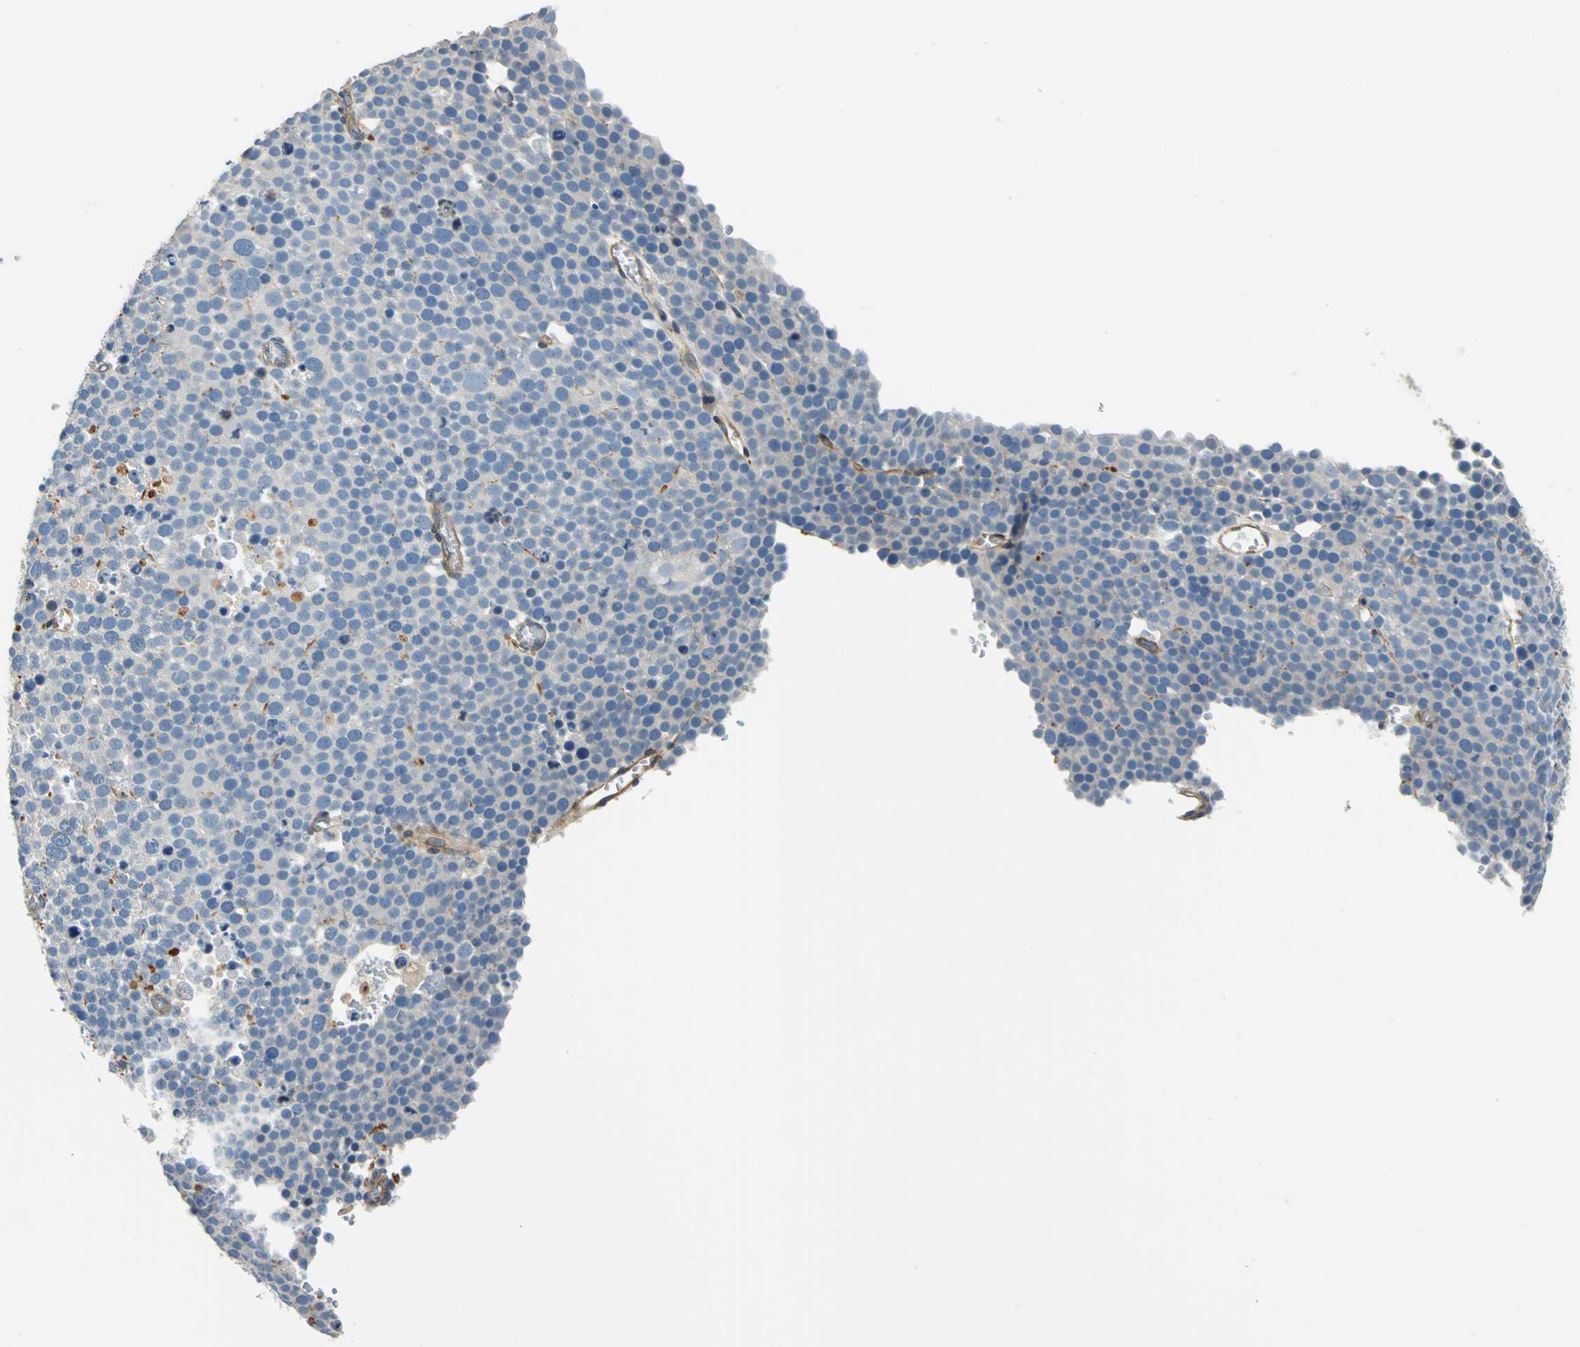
{"staining": {"intensity": "negative", "quantity": "none", "location": "none"}, "tissue": "testis cancer", "cell_type": "Tumor cells", "image_type": "cancer", "snomed": [{"axis": "morphology", "description": "Seminoma, NOS"}, {"axis": "topography", "description": "Testis"}], "caption": "Human testis cancer stained for a protein using immunohistochemistry displays no staining in tumor cells.", "gene": "CDC42EP1", "patient": {"sex": "male", "age": 71}}